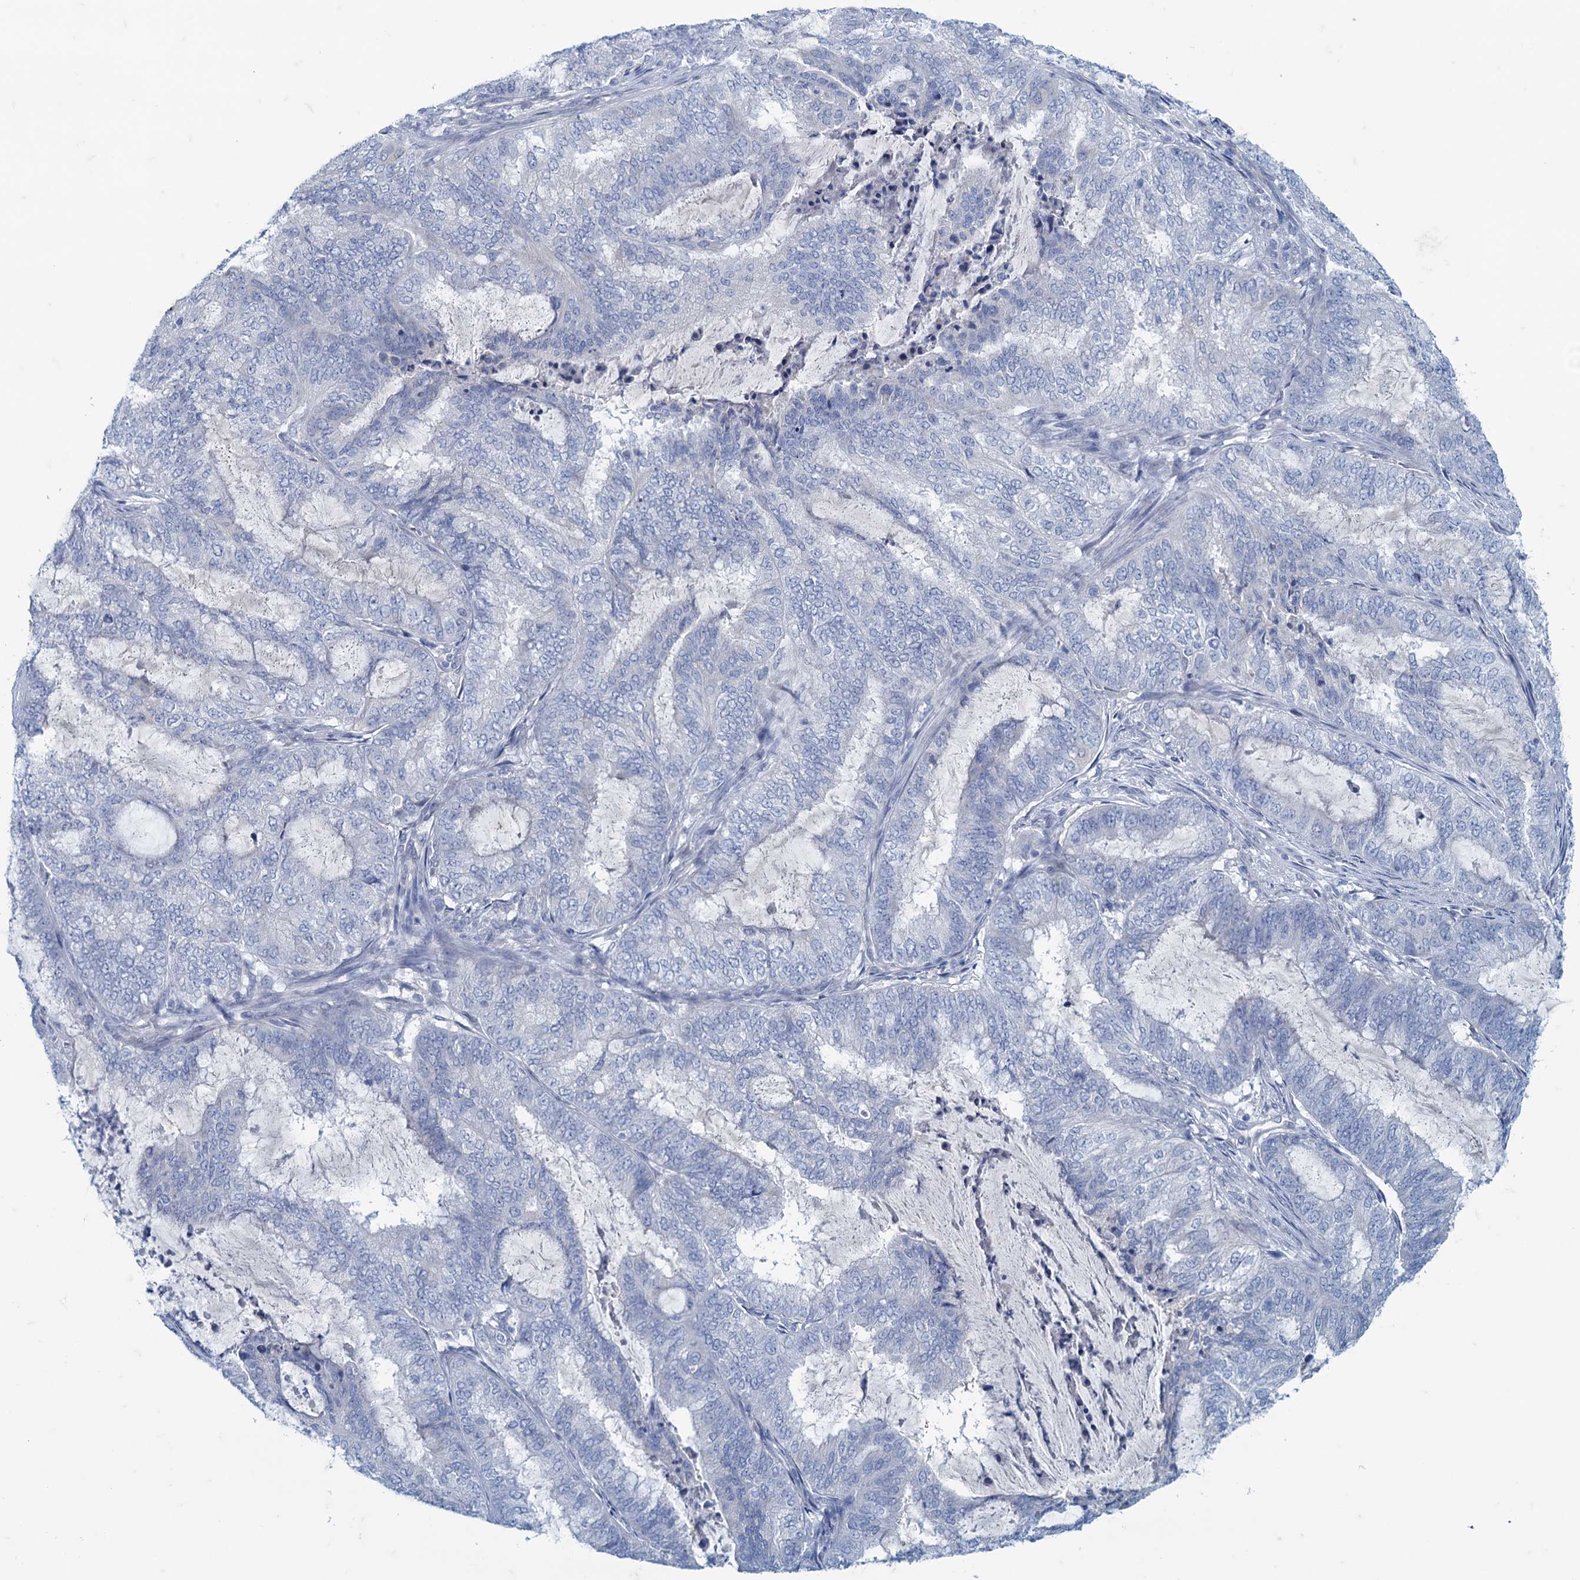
{"staining": {"intensity": "negative", "quantity": "none", "location": "none"}, "tissue": "endometrial cancer", "cell_type": "Tumor cells", "image_type": "cancer", "snomed": [{"axis": "morphology", "description": "Adenocarcinoma, NOS"}, {"axis": "topography", "description": "Endometrium"}], "caption": "Protein analysis of endometrial adenocarcinoma shows no significant expression in tumor cells.", "gene": "MAP1LC3A", "patient": {"sex": "female", "age": 51}}